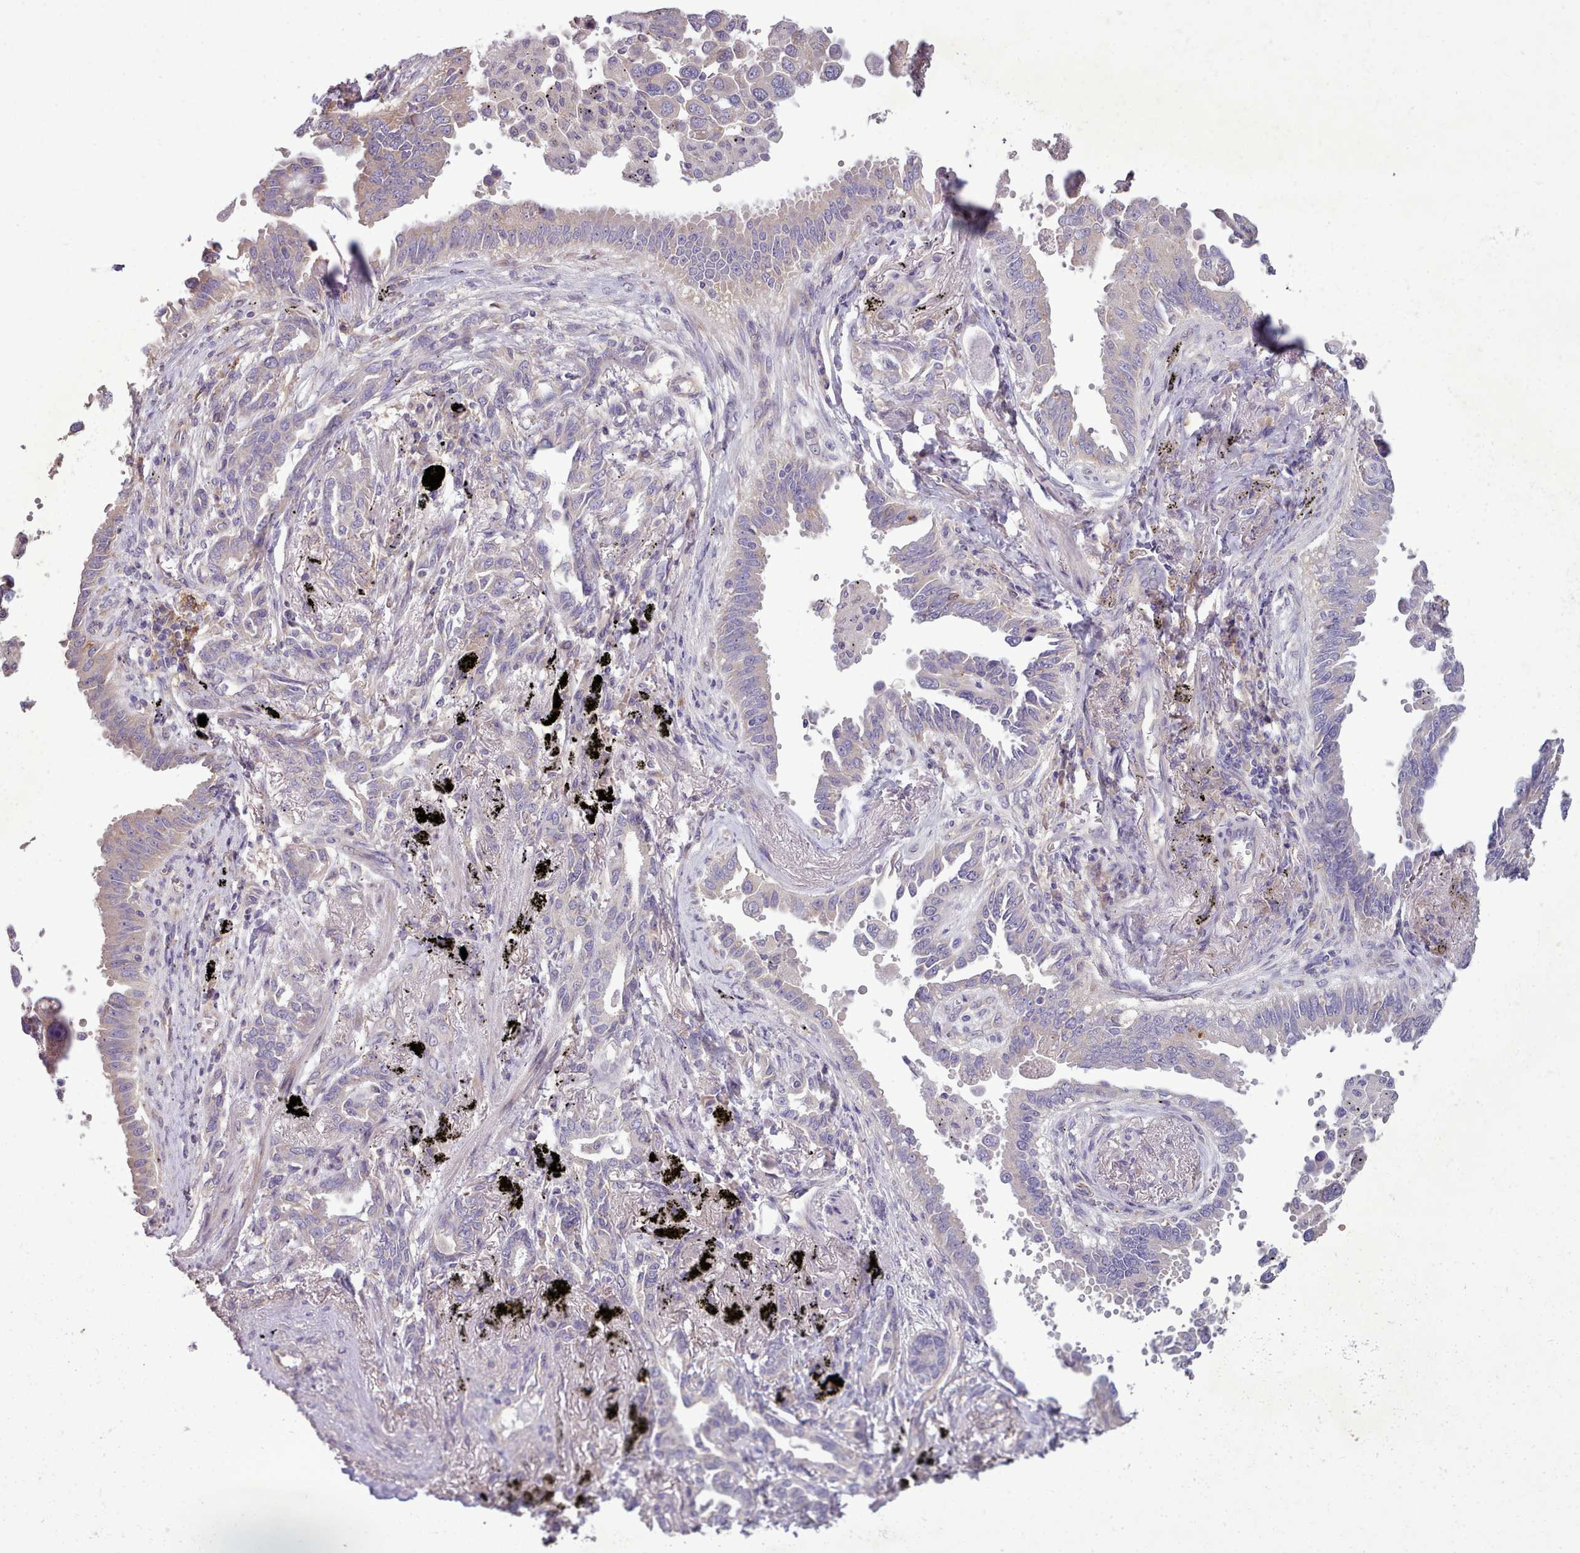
{"staining": {"intensity": "negative", "quantity": "none", "location": "none"}, "tissue": "lung cancer", "cell_type": "Tumor cells", "image_type": "cancer", "snomed": [{"axis": "morphology", "description": "Adenocarcinoma, NOS"}, {"axis": "topography", "description": "Lung"}], "caption": "This is an immunohistochemistry (IHC) micrograph of lung adenocarcinoma. There is no positivity in tumor cells.", "gene": "DPF1", "patient": {"sex": "male", "age": 67}}